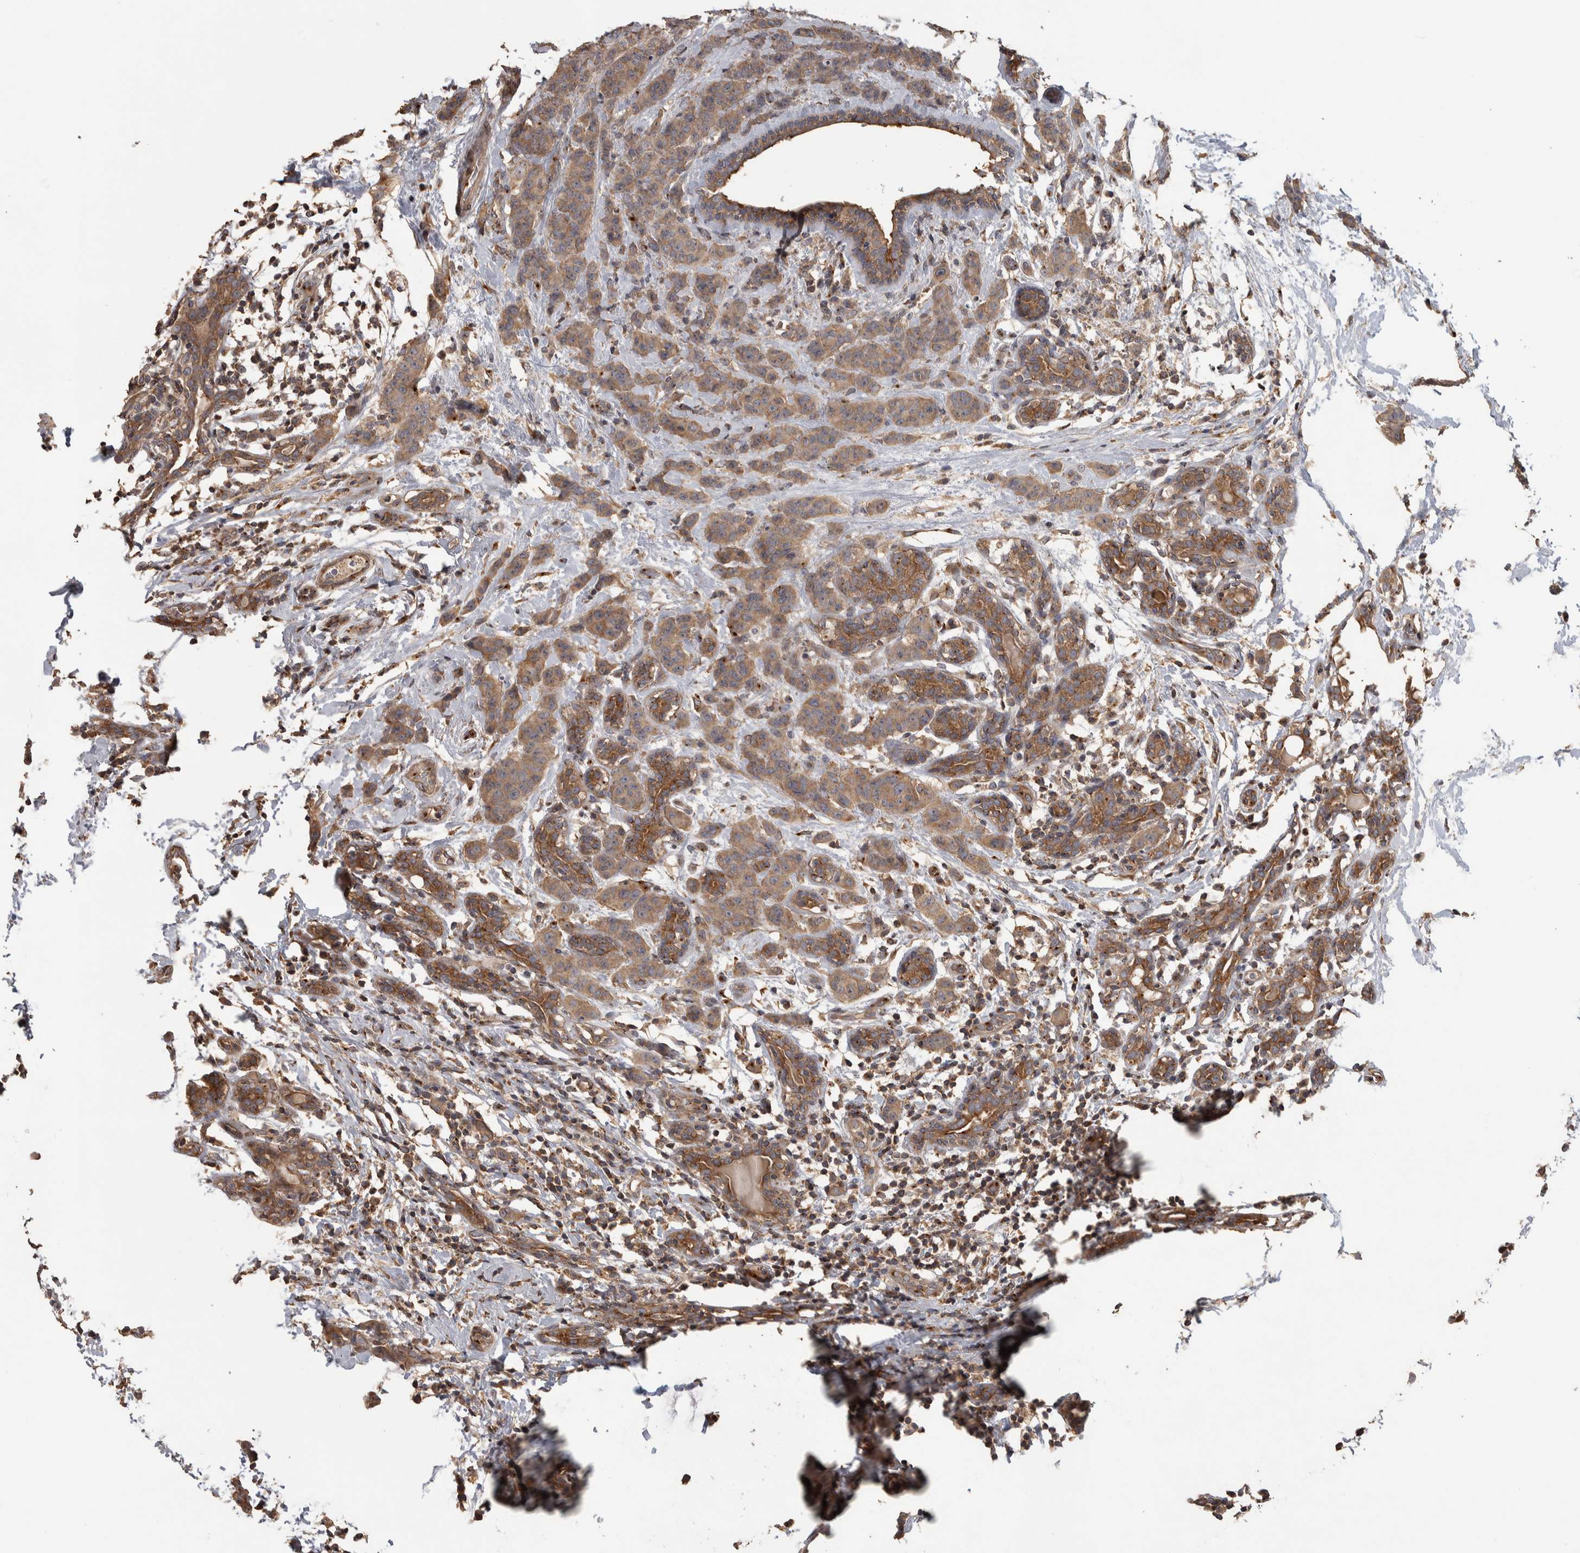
{"staining": {"intensity": "moderate", "quantity": ">75%", "location": "cytoplasmic/membranous"}, "tissue": "breast cancer", "cell_type": "Tumor cells", "image_type": "cancer", "snomed": [{"axis": "morphology", "description": "Normal tissue, NOS"}, {"axis": "morphology", "description": "Duct carcinoma"}, {"axis": "topography", "description": "Breast"}], "caption": "Breast cancer stained with a brown dye displays moderate cytoplasmic/membranous positive staining in approximately >75% of tumor cells.", "gene": "IFRD1", "patient": {"sex": "female", "age": 40}}